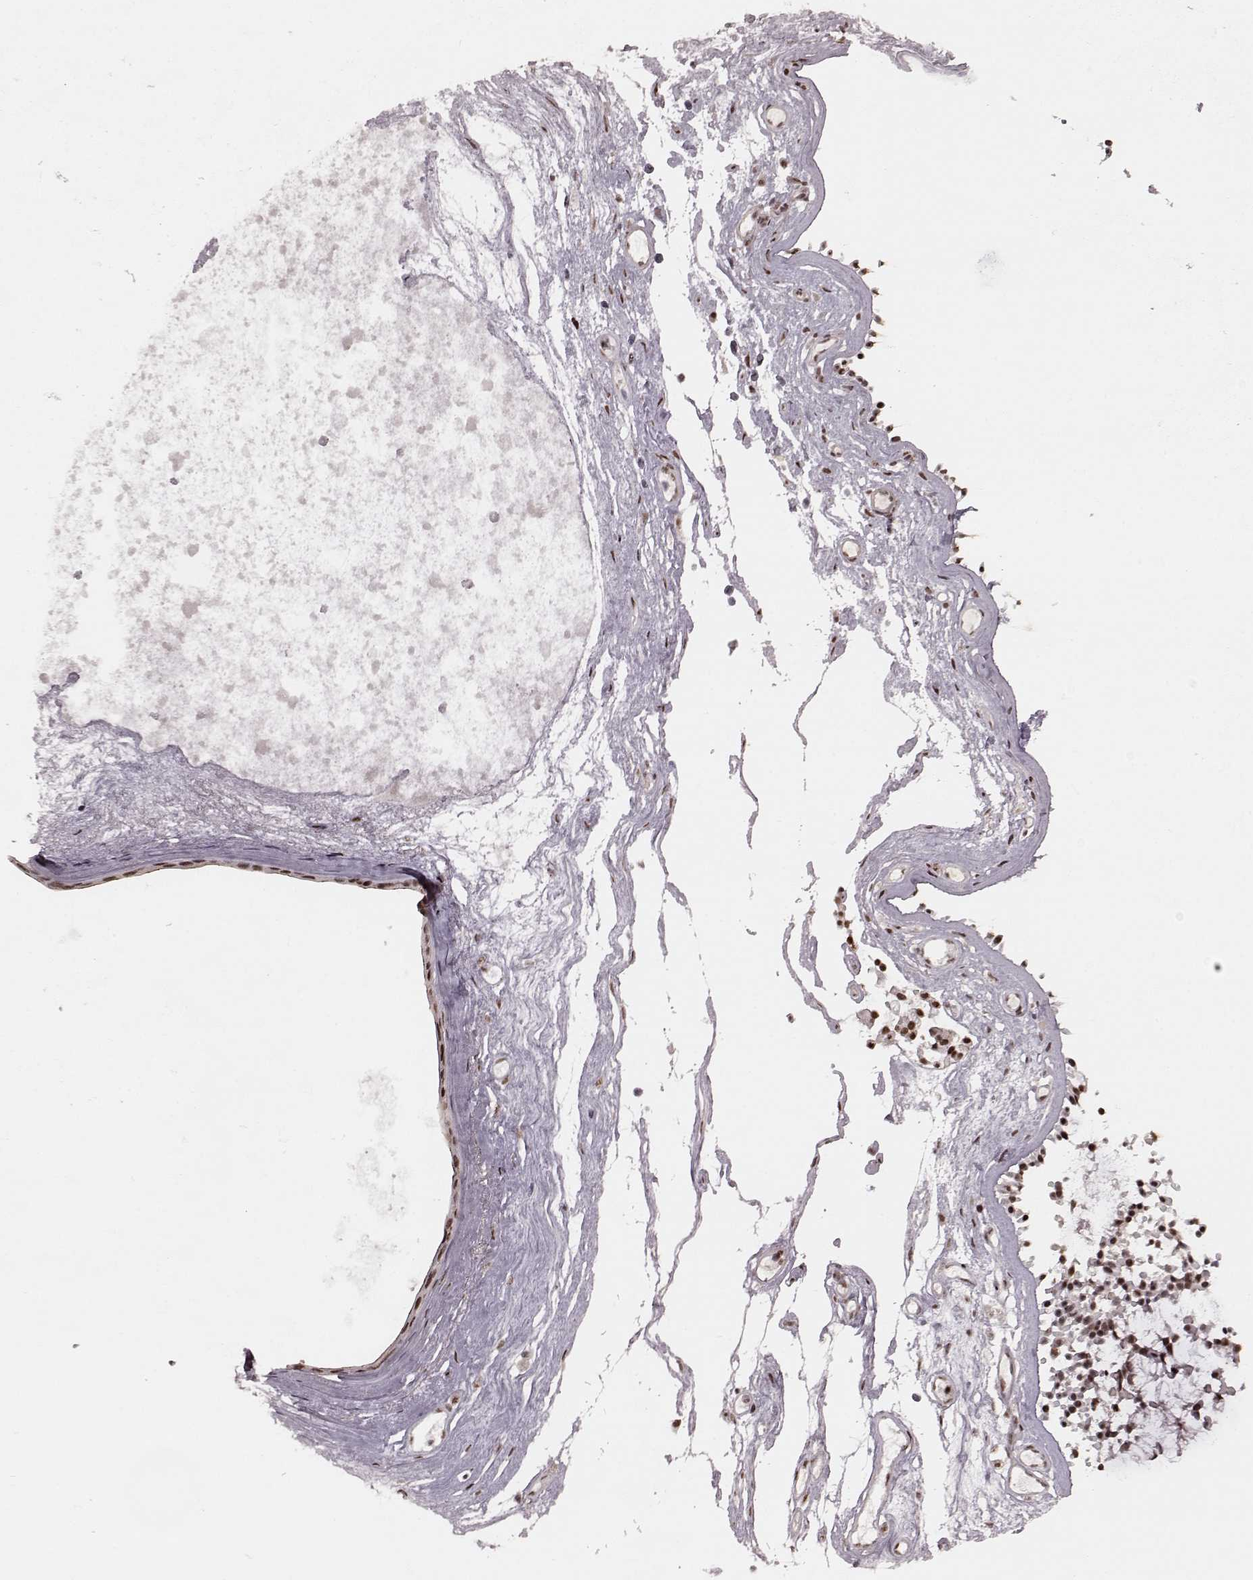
{"staining": {"intensity": "moderate", "quantity": "25%-75%", "location": "nuclear"}, "tissue": "nasopharynx", "cell_type": "Respiratory epithelial cells", "image_type": "normal", "snomed": [{"axis": "morphology", "description": "Normal tissue, NOS"}, {"axis": "topography", "description": "Nasopharynx"}], "caption": "A medium amount of moderate nuclear staining is appreciated in about 25%-75% of respiratory epithelial cells in benign nasopharynx.", "gene": "NR2C1", "patient": {"sex": "female", "age": 85}}